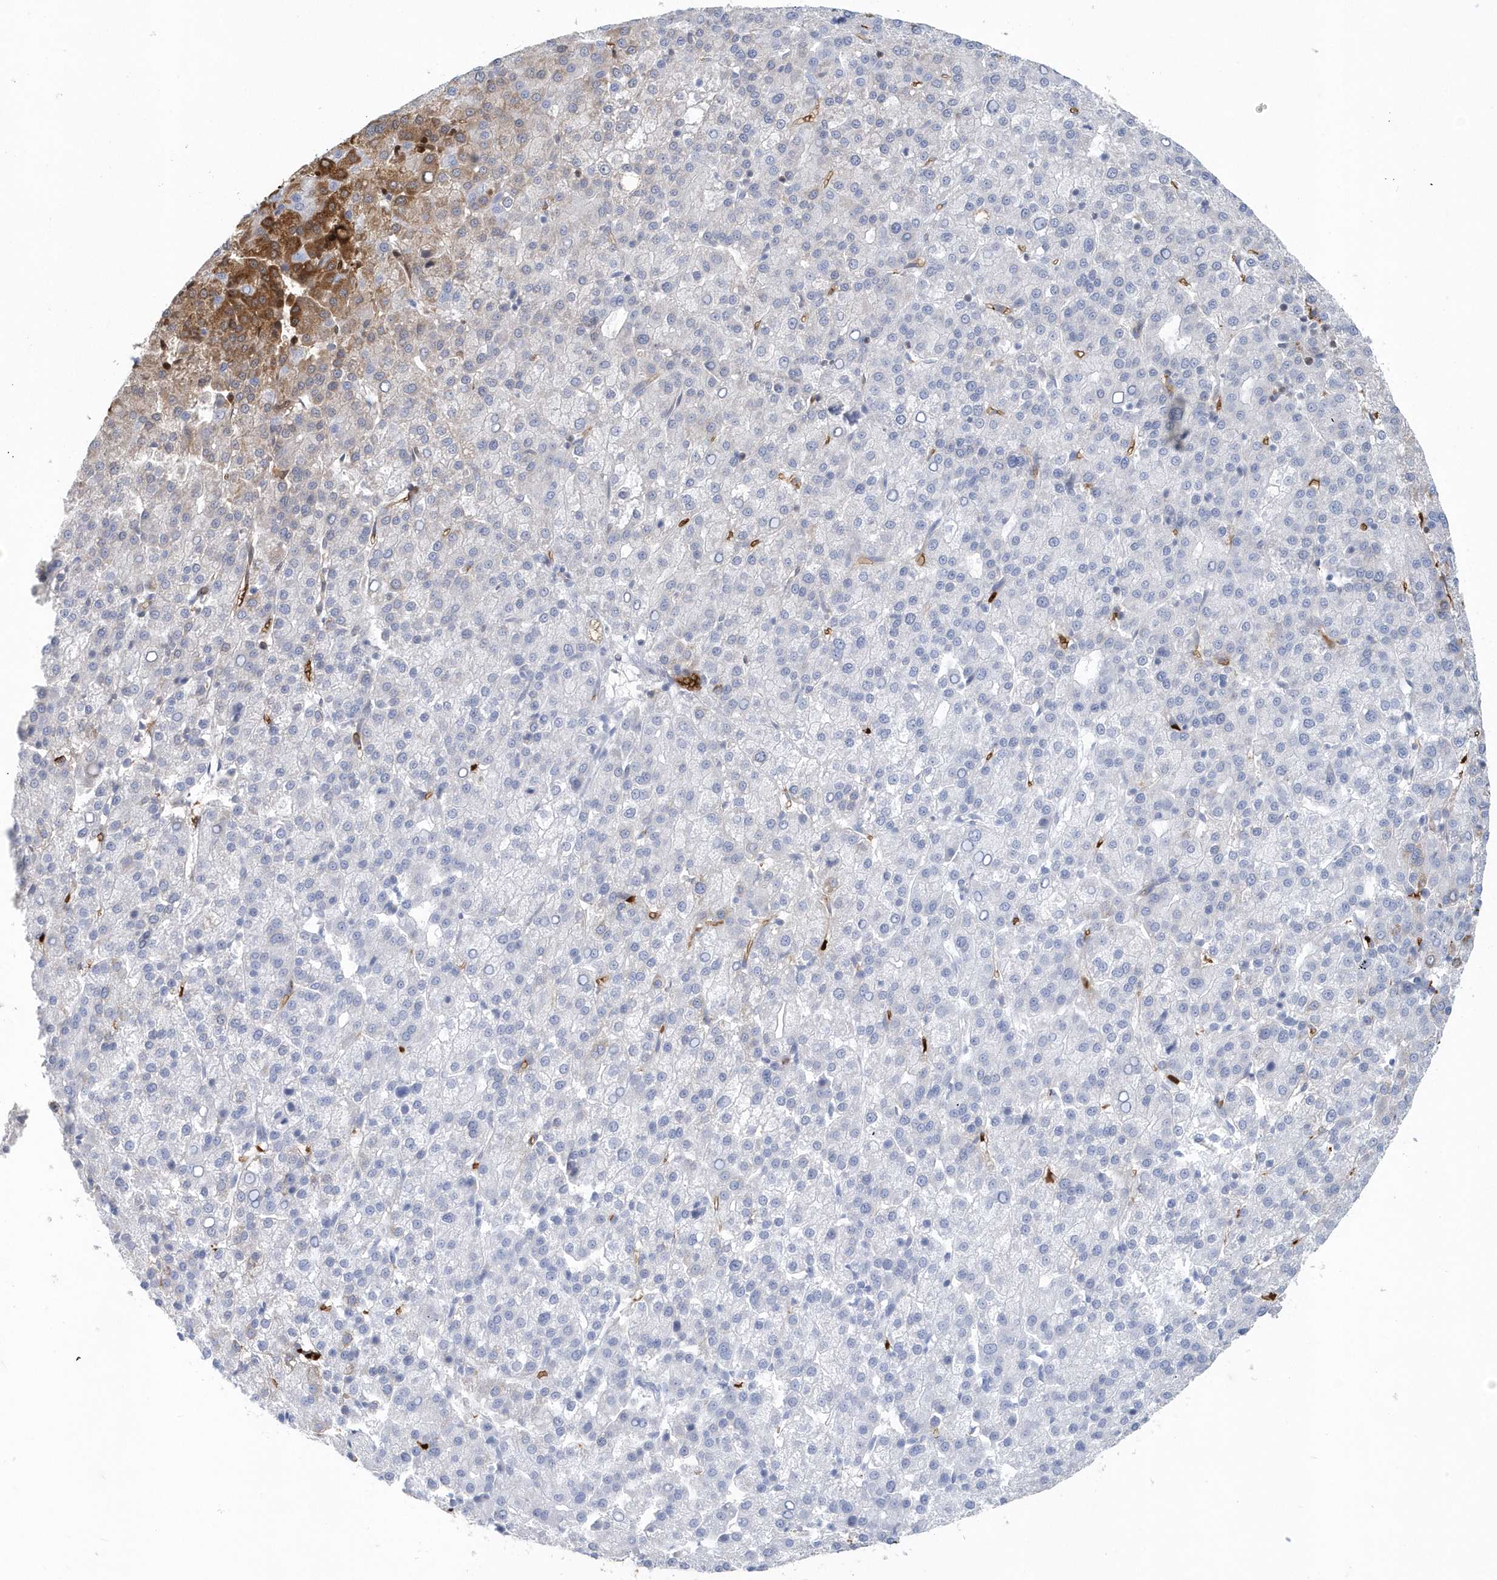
{"staining": {"intensity": "moderate", "quantity": "<25%", "location": "cytoplasmic/membranous"}, "tissue": "liver cancer", "cell_type": "Tumor cells", "image_type": "cancer", "snomed": [{"axis": "morphology", "description": "Carcinoma, Hepatocellular, NOS"}, {"axis": "topography", "description": "Liver"}], "caption": "Moderate cytoplasmic/membranous expression for a protein is appreciated in about <25% of tumor cells of liver hepatocellular carcinoma using immunohistochemistry (IHC).", "gene": "HBA2", "patient": {"sex": "male", "age": 70}}